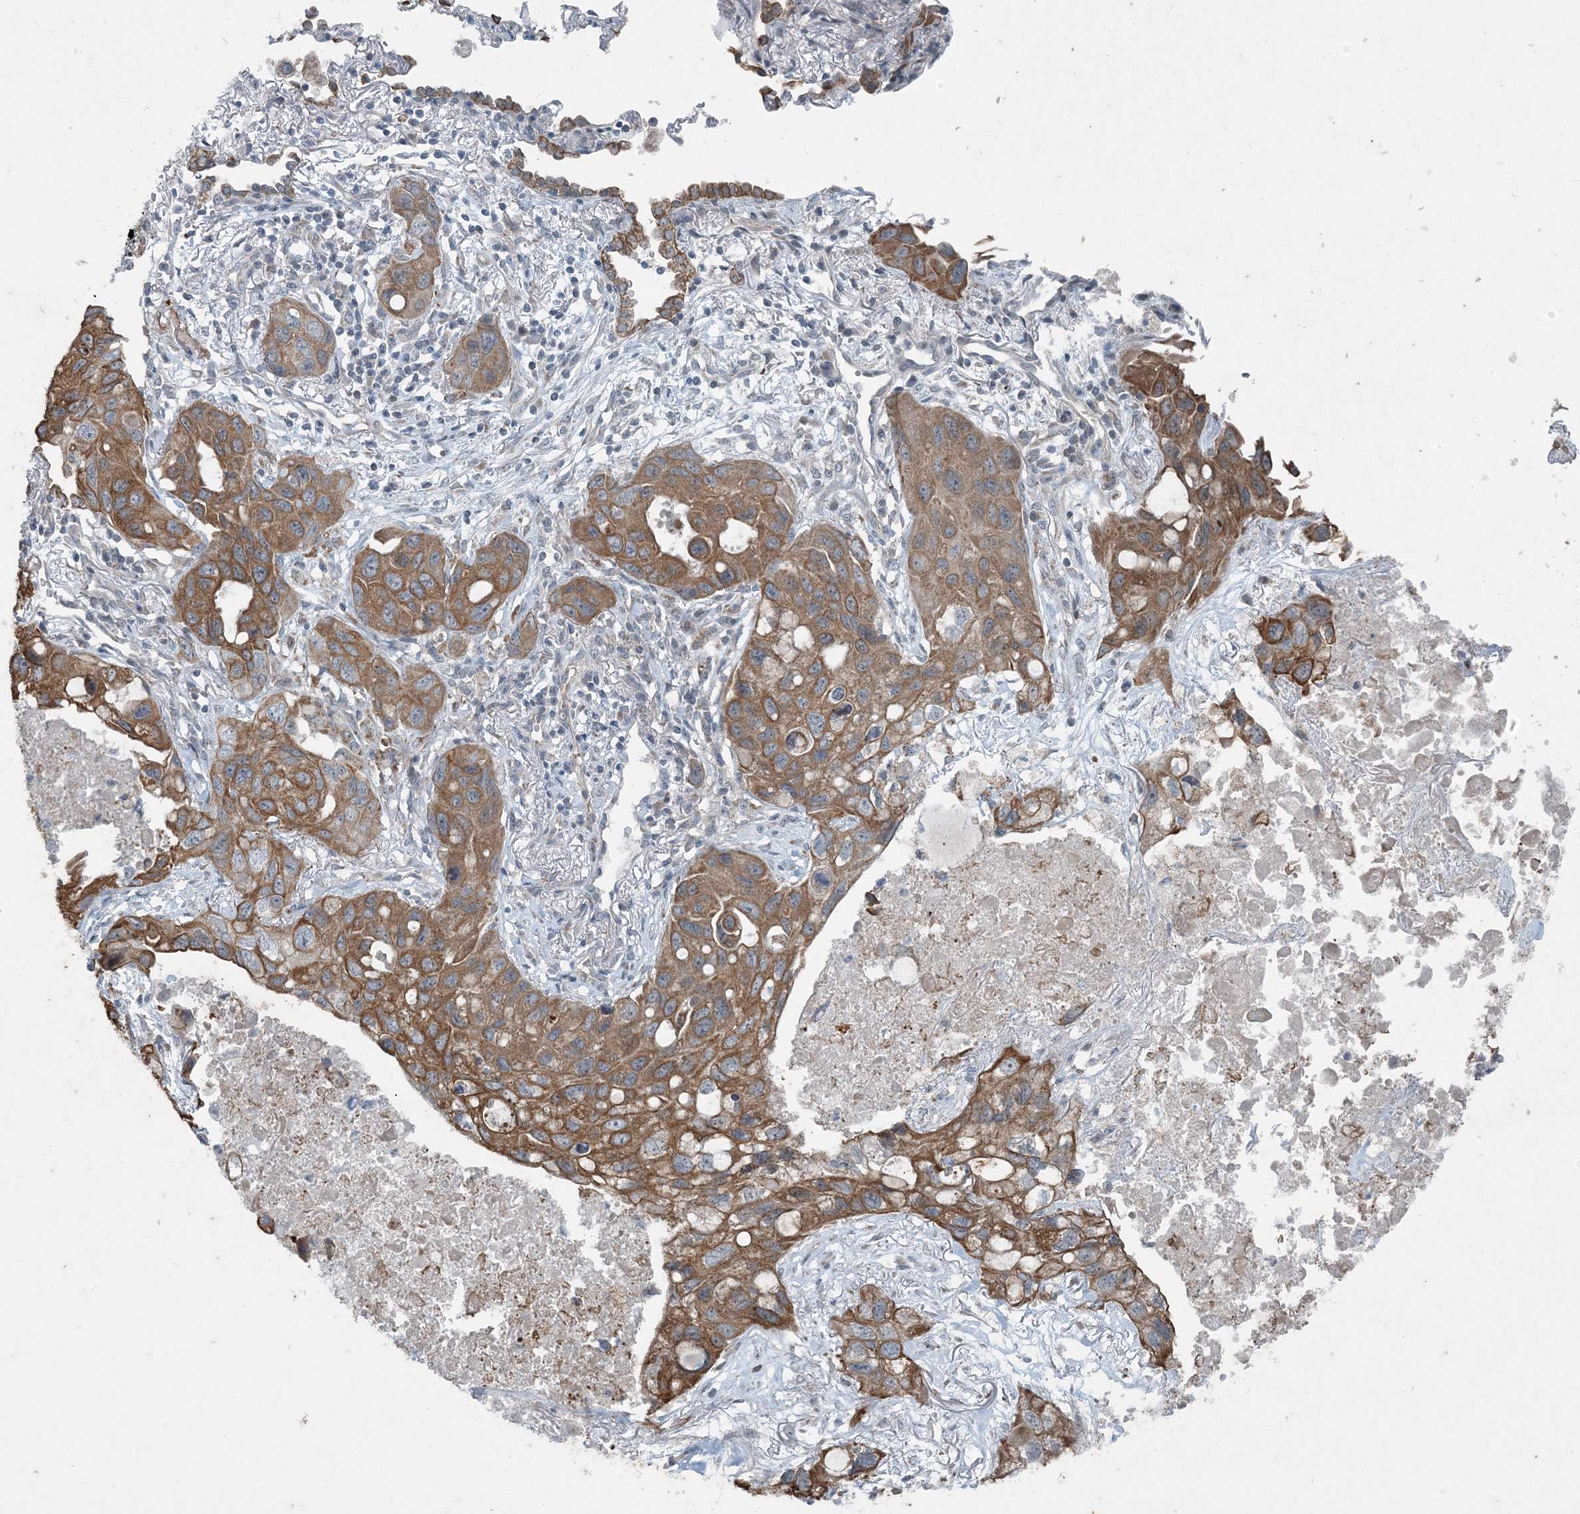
{"staining": {"intensity": "moderate", "quantity": ">75%", "location": "cytoplasmic/membranous"}, "tissue": "lung cancer", "cell_type": "Tumor cells", "image_type": "cancer", "snomed": [{"axis": "morphology", "description": "Squamous cell carcinoma, NOS"}, {"axis": "topography", "description": "Lung"}], "caption": "Protein staining exhibits moderate cytoplasmic/membranous expression in approximately >75% of tumor cells in squamous cell carcinoma (lung). (DAB IHC, brown staining for protein, blue staining for nuclei).", "gene": "PC", "patient": {"sex": "female", "age": 73}}